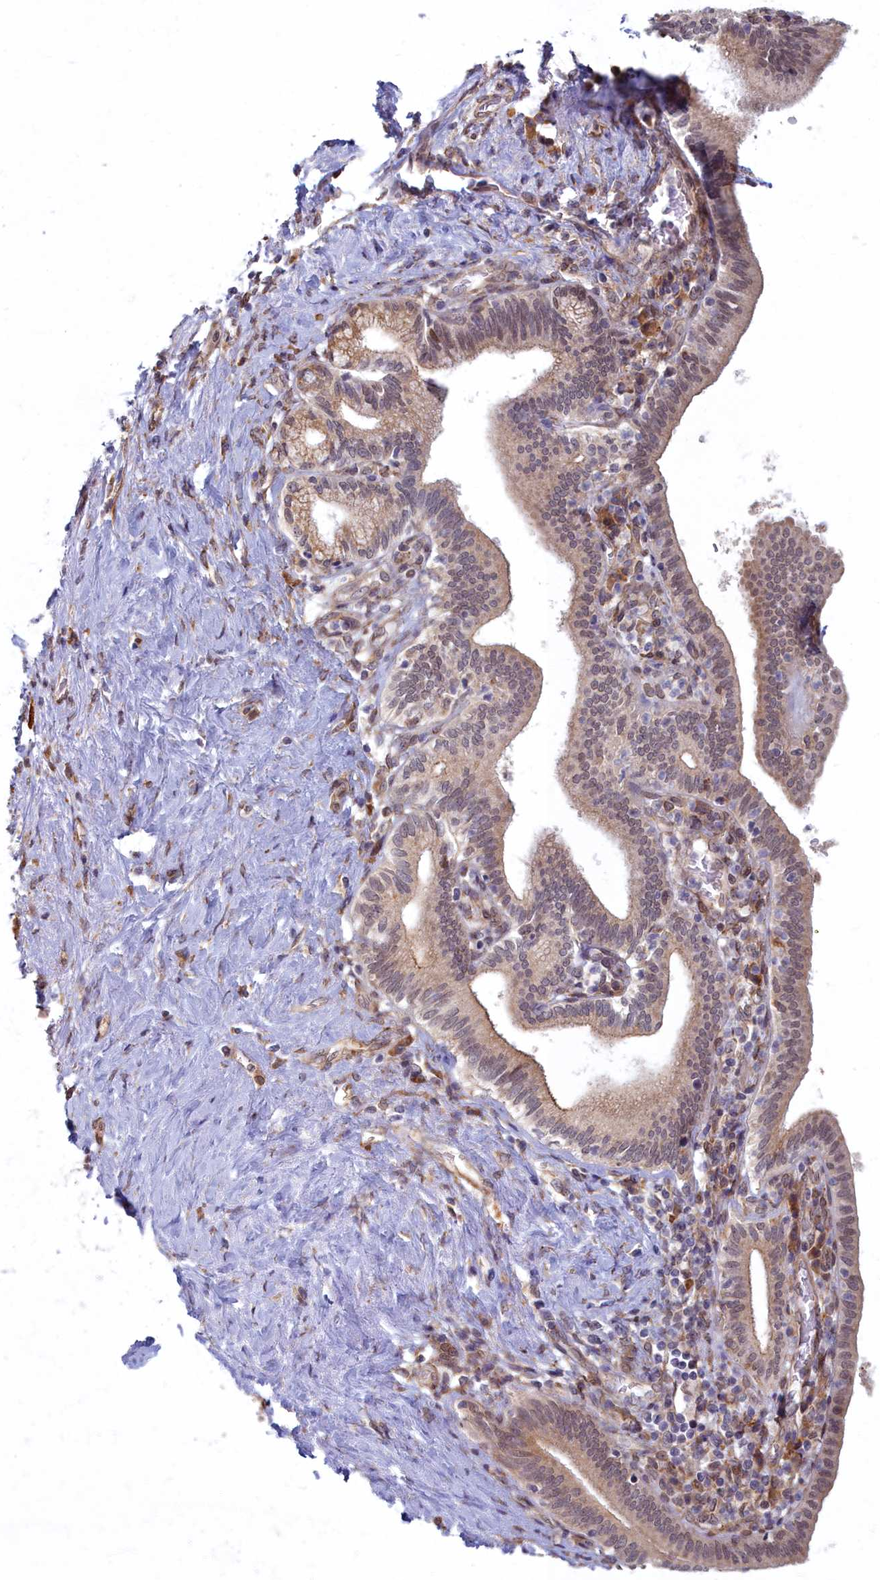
{"staining": {"intensity": "weak", "quantity": "25%-75%", "location": "cytoplasmic/membranous,nuclear"}, "tissue": "pancreatic cancer", "cell_type": "Tumor cells", "image_type": "cancer", "snomed": [{"axis": "morphology", "description": "Adenocarcinoma, NOS"}, {"axis": "topography", "description": "Pancreas"}], "caption": "This is a micrograph of immunohistochemistry staining of pancreatic cancer, which shows weak staining in the cytoplasmic/membranous and nuclear of tumor cells.", "gene": "MAK16", "patient": {"sex": "female", "age": 73}}